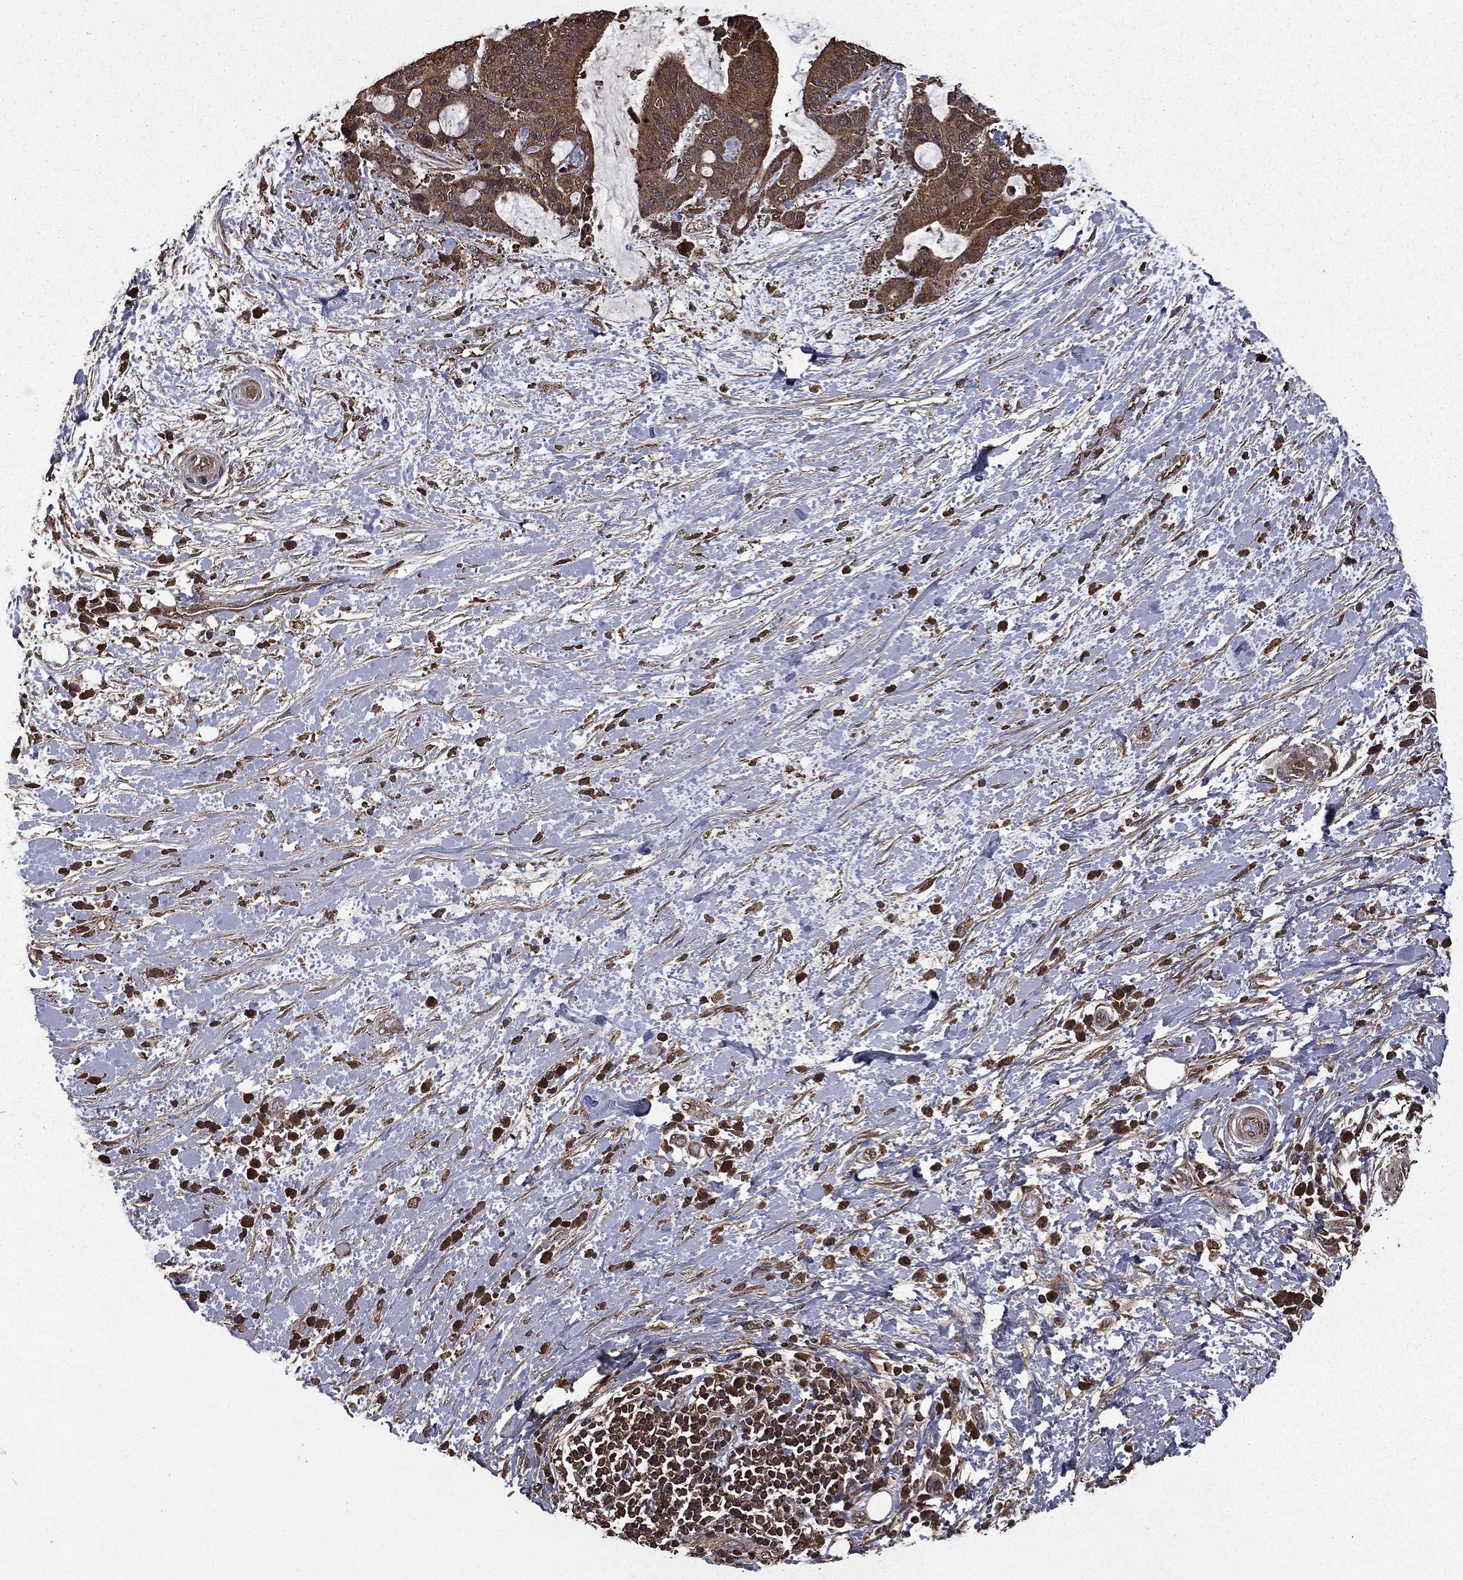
{"staining": {"intensity": "moderate", "quantity": ">75%", "location": "cytoplasmic/membranous"}, "tissue": "liver cancer", "cell_type": "Tumor cells", "image_type": "cancer", "snomed": [{"axis": "morphology", "description": "Cholangiocarcinoma"}, {"axis": "topography", "description": "Liver"}], "caption": "Human liver cholangiocarcinoma stained for a protein (brown) demonstrates moderate cytoplasmic/membranous positive staining in about >75% of tumor cells.", "gene": "BIRC6", "patient": {"sex": "female", "age": 73}}